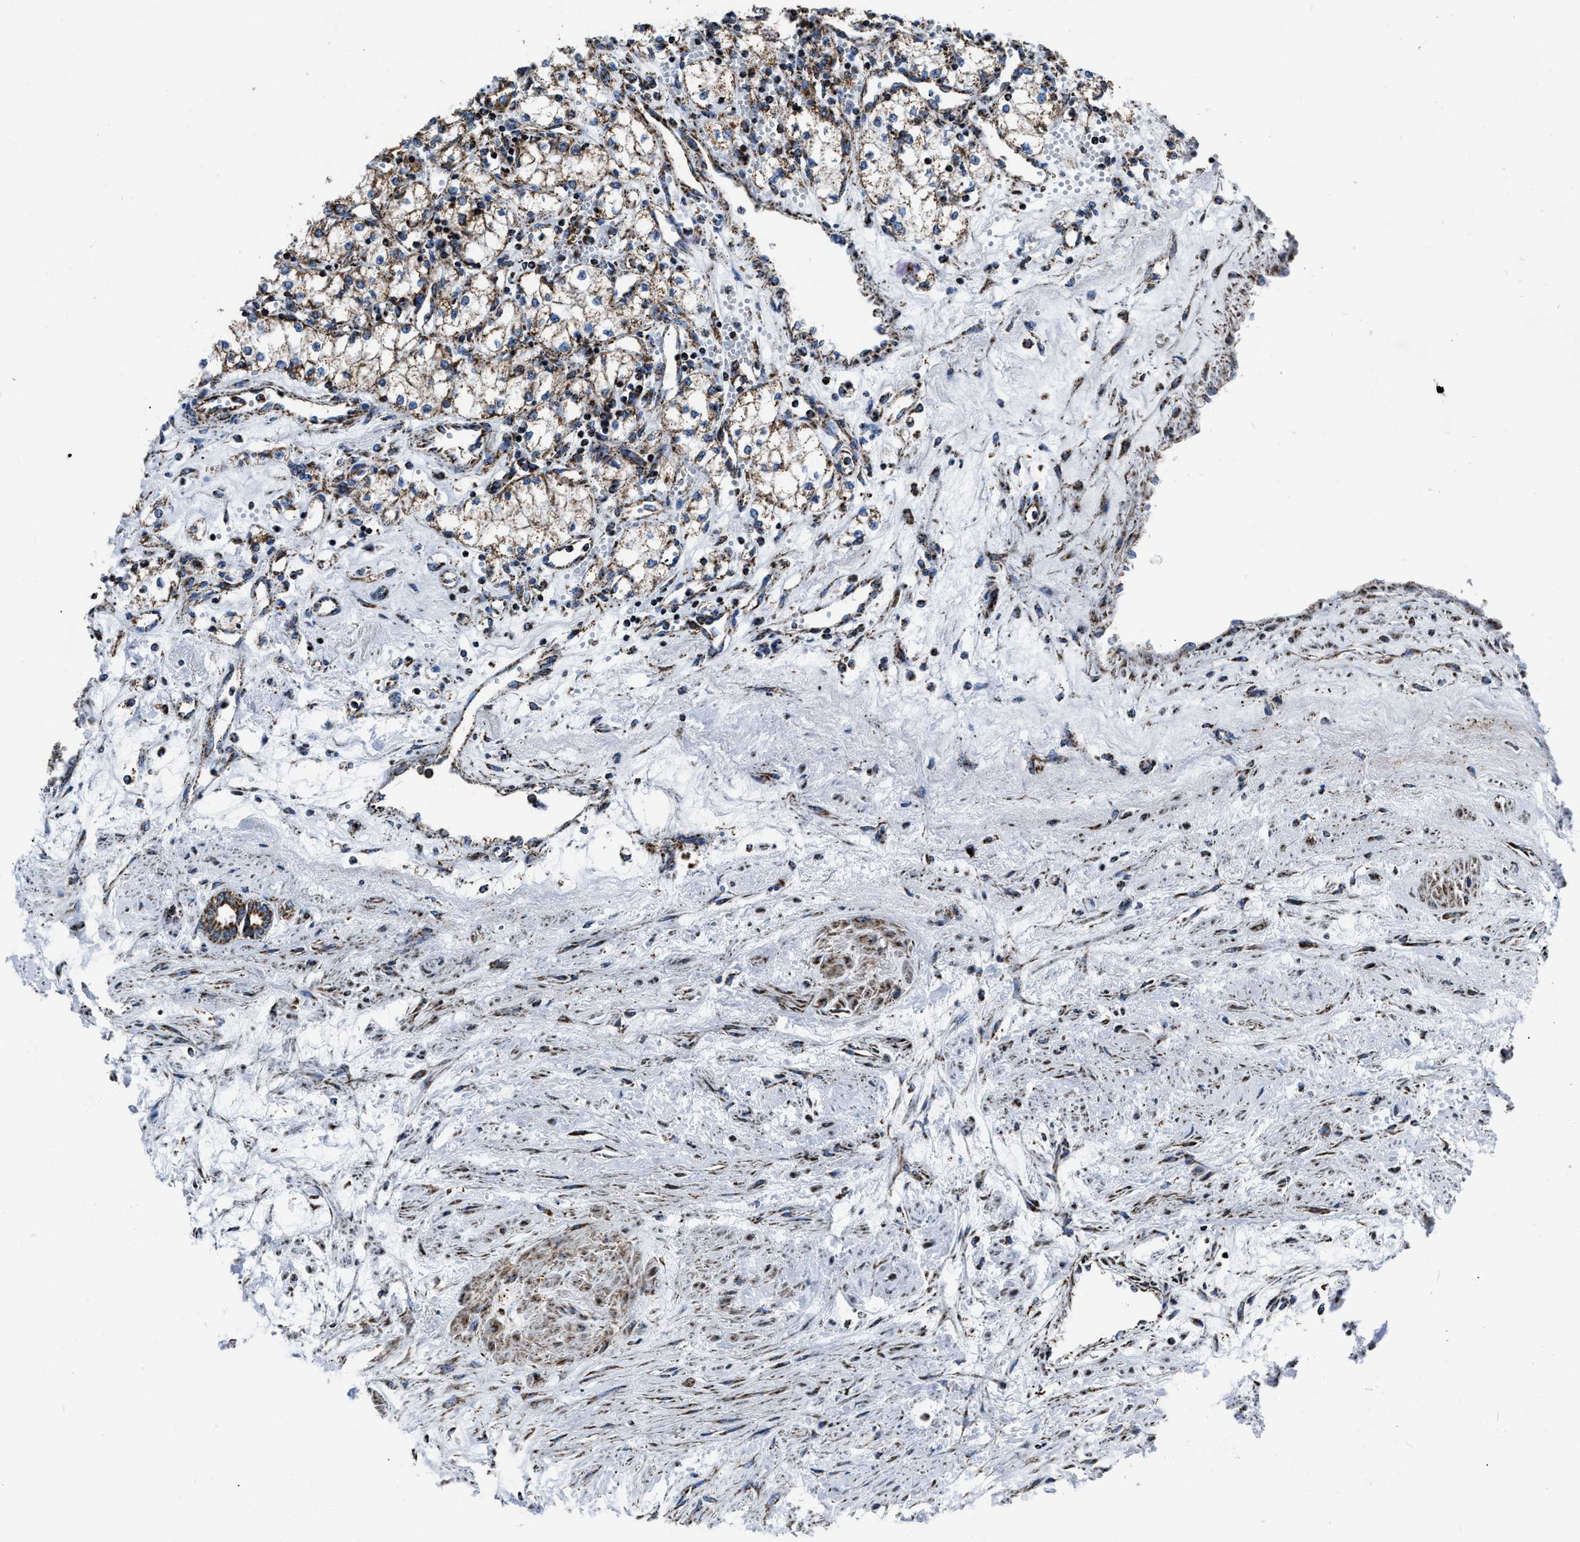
{"staining": {"intensity": "moderate", "quantity": ">75%", "location": "cytoplasmic/membranous"}, "tissue": "renal cancer", "cell_type": "Tumor cells", "image_type": "cancer", "snomed": [{"axis": "morphology", "description": "Adenocarcinoma, NOS"}, {"axis": "topography", "description": "Kidney"}], "caption": "Protein analysis of renal adenocarcinoma tissue shows moderate cytoplasmic/membranous positivity in approximately >75% of tumor cells.", "gene": "NSD3", "patient": {"sex": "male", "age": 59}}